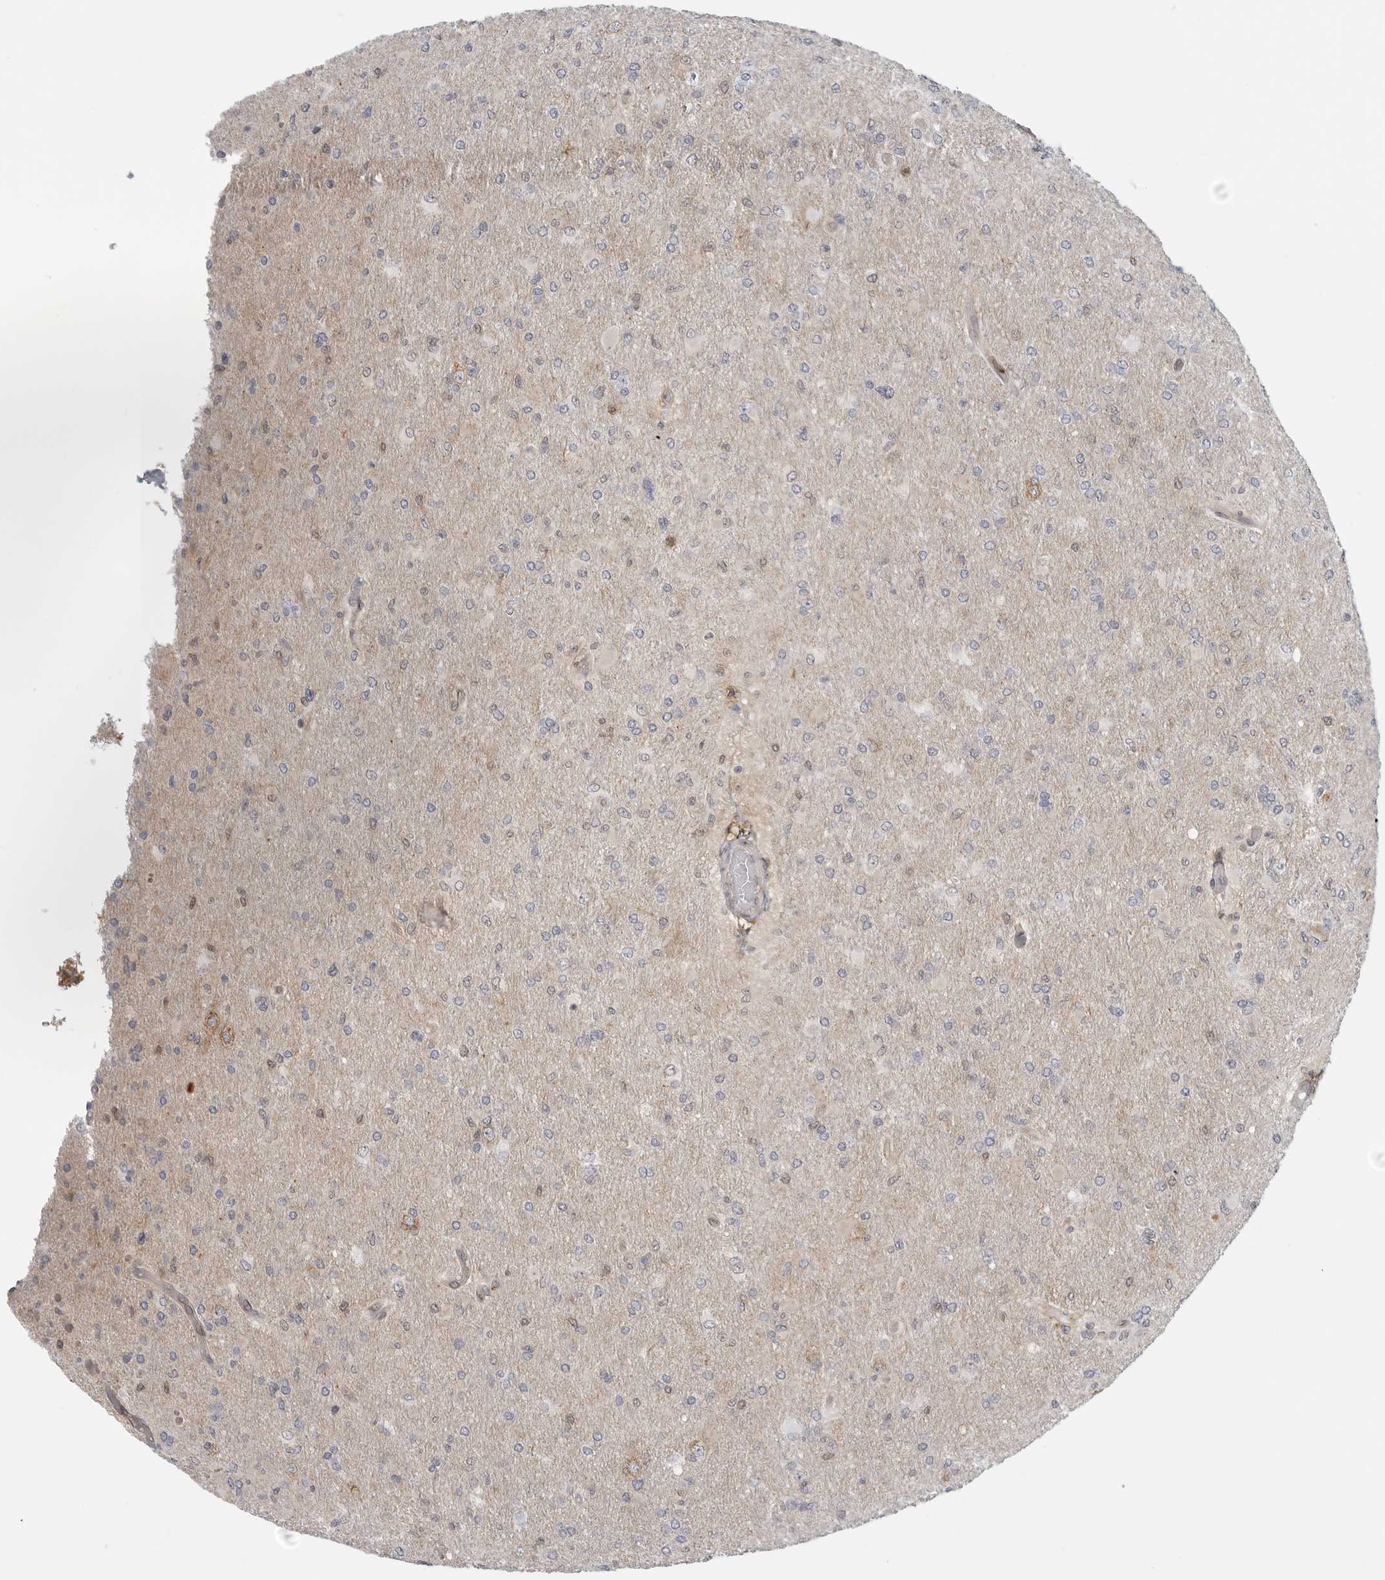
{"staining": {"intensity": "negative", "quantity": "none", "location": "none"}, "tissue": "glioma", "cell_type": "Tumor cells", "image_type": "cancer", "snomed": [{"axis": "morphology", "description": "Glioma, malignant, High grade"}, {"axis": "topography", "description": "Cerebral cortex"}], "caption": "Malignant glioma (high-grade) was stained to show a protein in brown. There is no significant expression in tumor cells.", "gene": "ANXA11", "patient": {"sex": "female", "age": 36}}